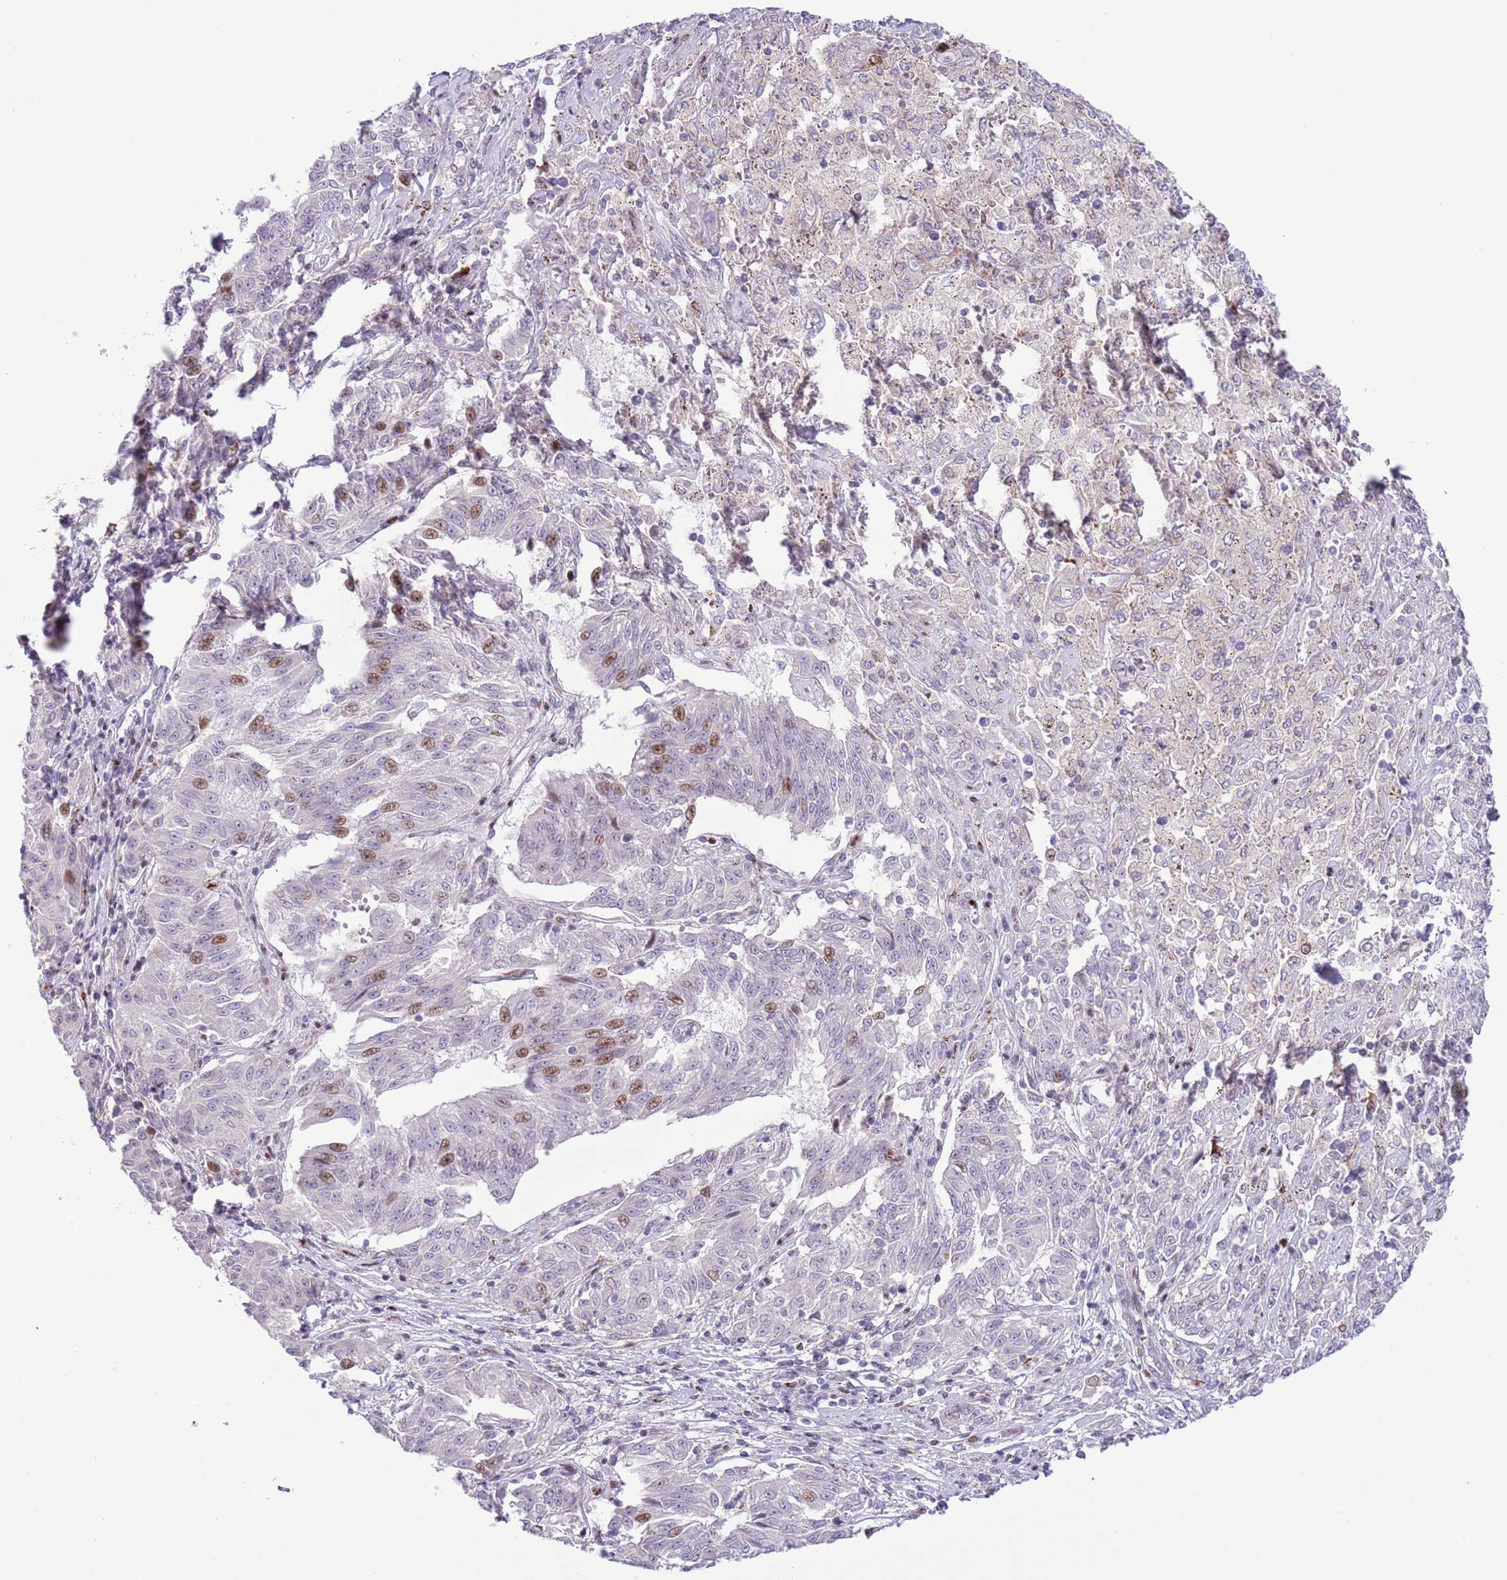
{"staining": {"intensity": "moderate", "quantity": "<25%", "location": "nuclear"}, "tissue": "melanoma", "cell_type": "Tumor cells", "image_type": "cancer", "snomed": [{"axis": "morphology", "description": "Malignant melanoma, NOS"}, {"axis": "topography", "description": "Skin"}], "caption": "A brown stain shows moderate nuclear expression of a protein in human malignant melanoma tumor cells. (DAB (3,3'-diaminobenzidine) = brown stain, brightfield microscopy at high magnification).", "gene": "ANO8", "patient": {"sex": "female", "age": 72}}